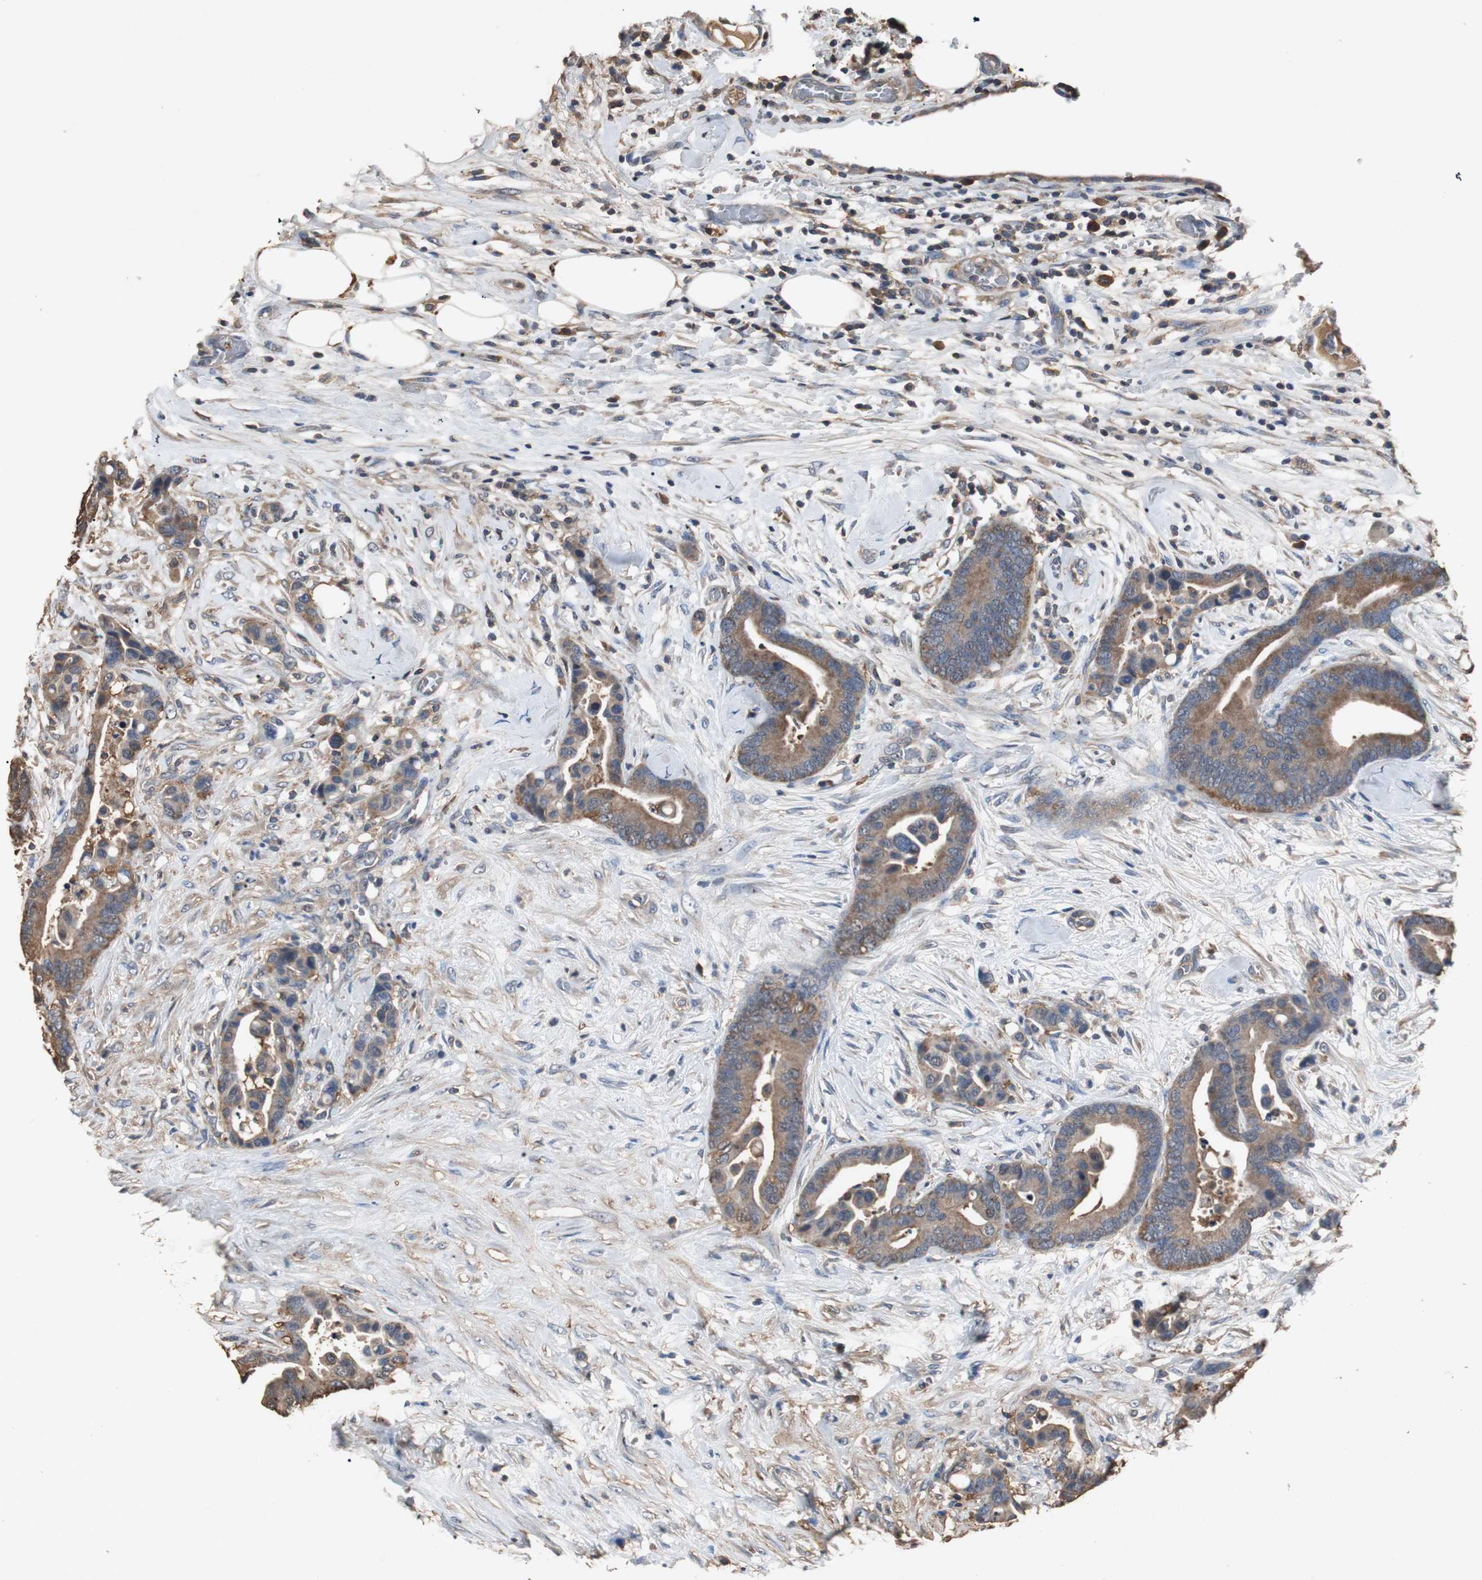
{"staining": {"intensity": "moderate", "quantity": ">75%", "location": "cytoplasmic/membranous"}, "tissue": "colorectal cancer", "cell_type": "Tumor cells", "image_type": "cancer", "snomed": [{"axis": "morphology", "description": "Adenocarcinoma, NOS"}, {"axis": "topography", "description": "Colon"}], "caption": "Colorectal cancer (adenocarcinoma) tissue reveals moderate cytoplasmic/membranous positivity in about >75% of tumor cells, visualized by immunohistochemistry.", "gene": "TNFRSF14", "patient": {"sex": "male", "age": 82}}